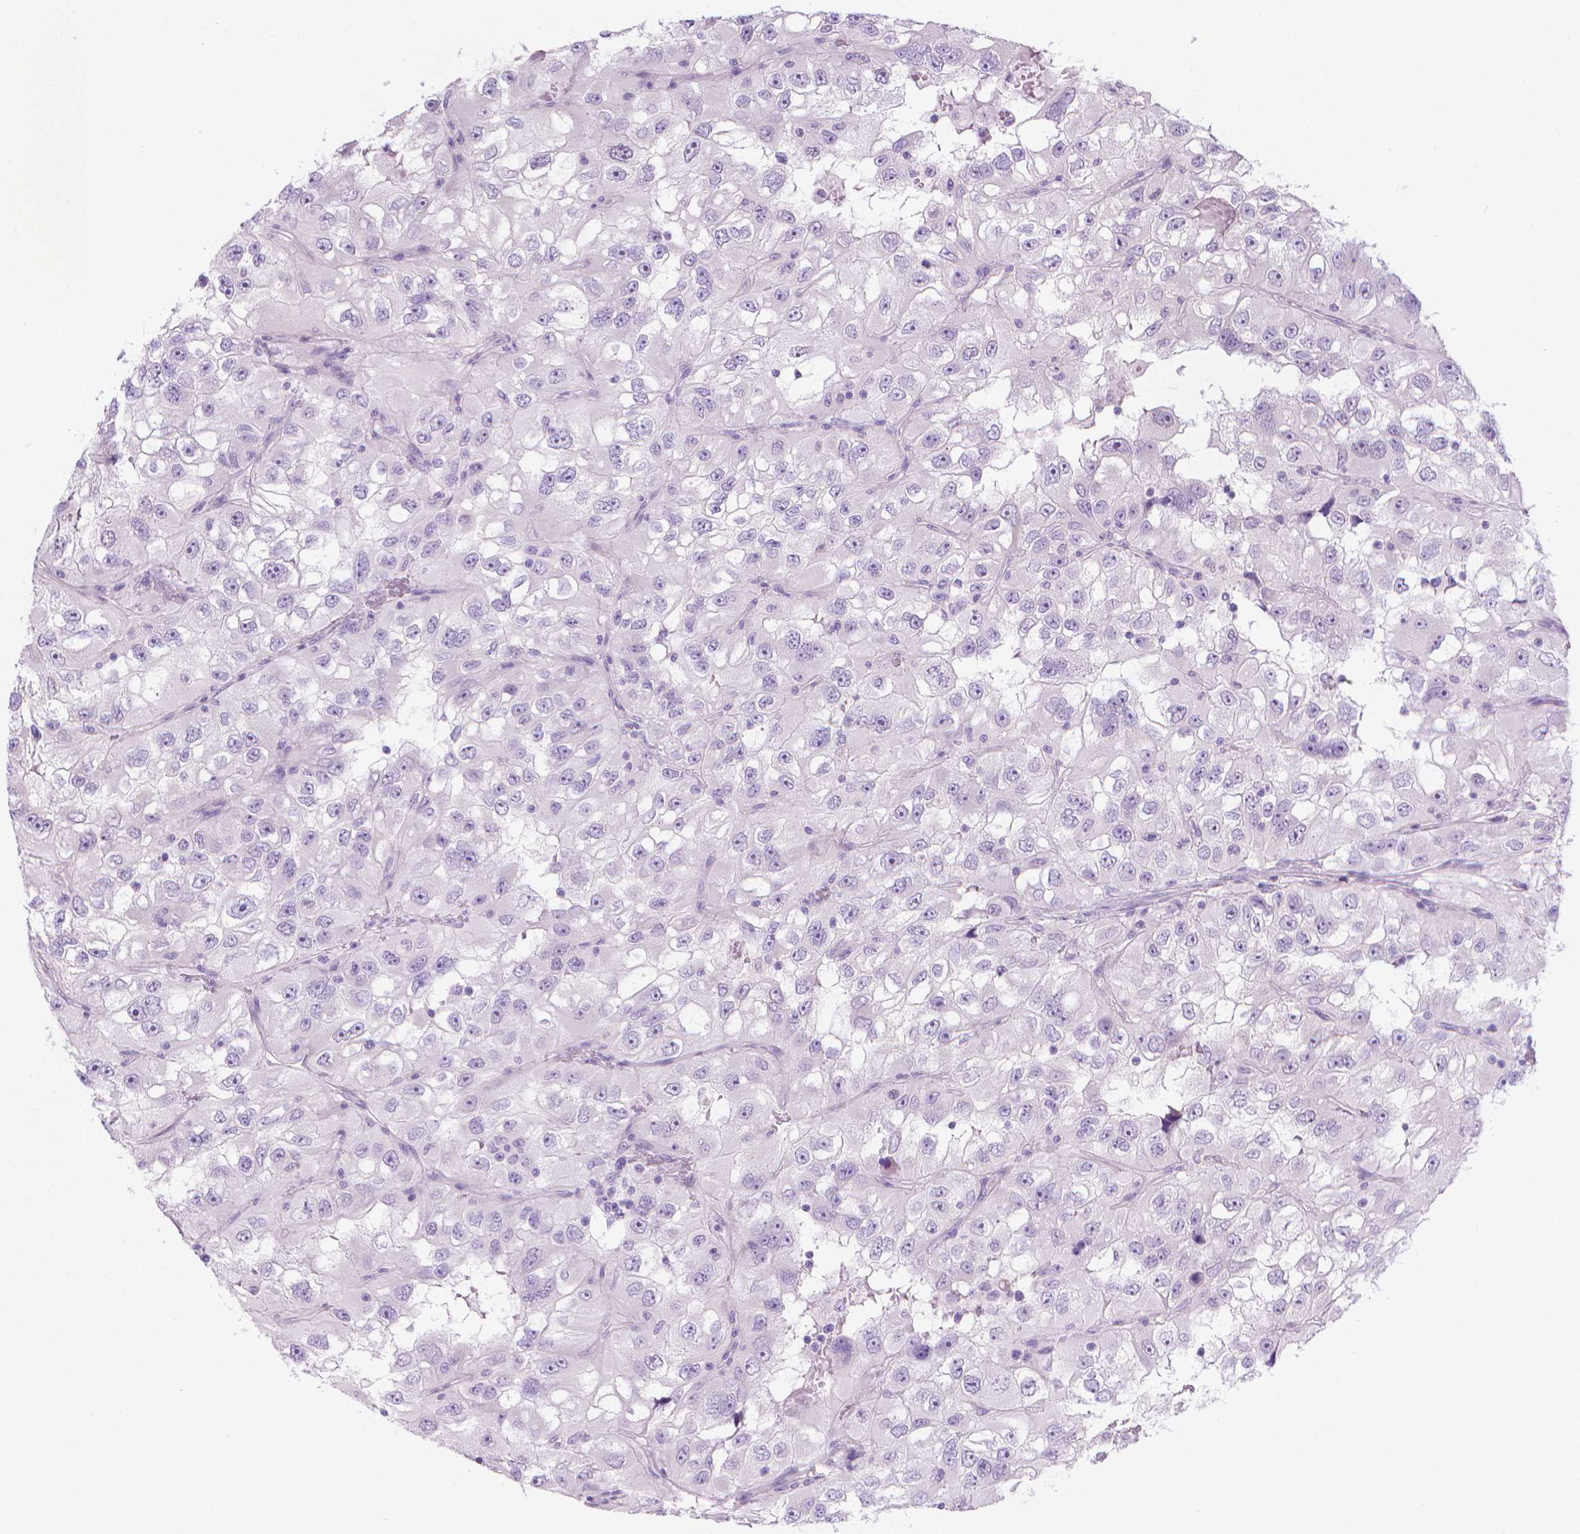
{"staining": {"intensity": "negative", "quantity": "none", "location": "none"}, "tissue": "renal cancer", "cell_type": "Tumor cells", "image_type": "cancer", "snomed": [{"axis": "morphology", "description": "Adenocarcinoma, NOS"}, {"axis": "topography", "description": "Kidney"}], "caption": "Tumor cells are negative for brown protein staining in adenocarcinoma (renal).", "gene": "SPAG6", "patient": {"sex": "male", "age": 64}}